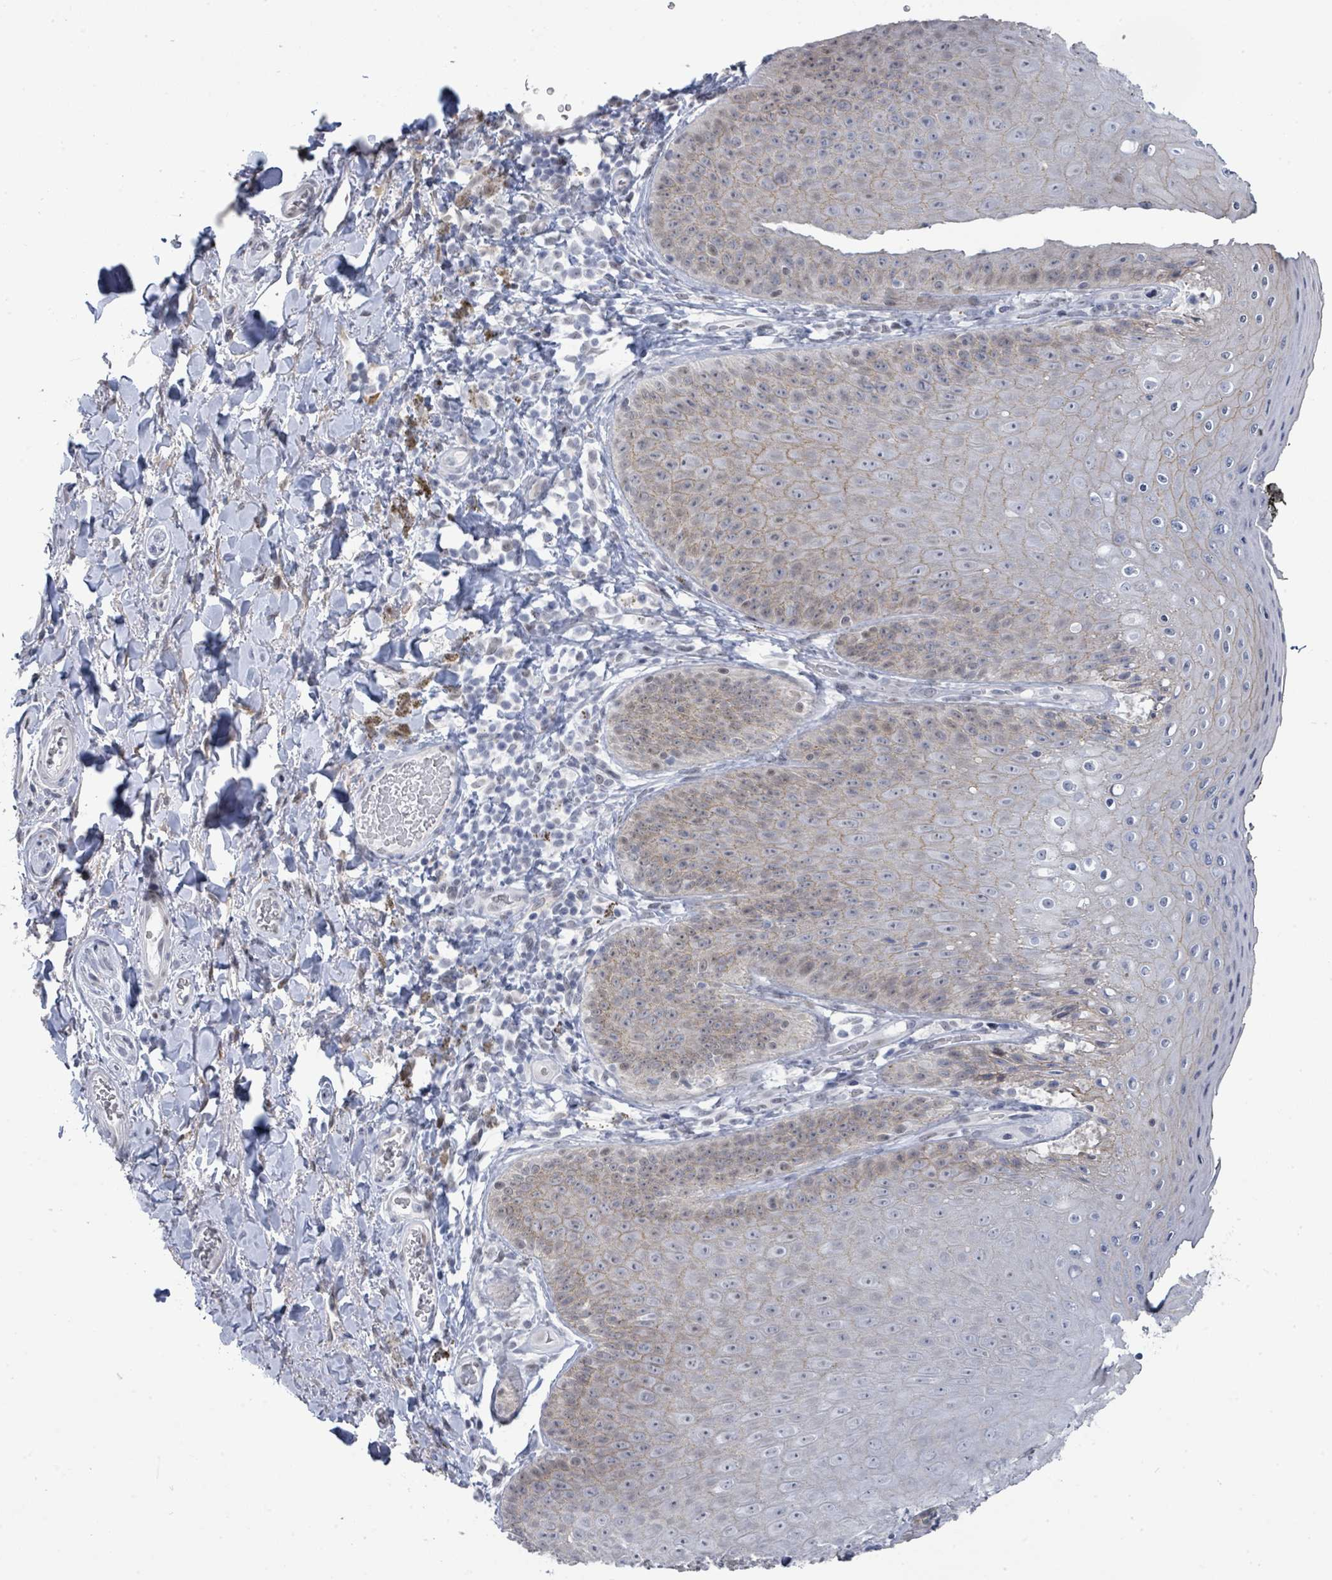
{"staining": {"intensity": "weak", "quantity": "25%-75%", "location": "cytoplasmic/membranous"}, "tissue": "skin", "cell_type": "Epidermal cells", "image_type": "normal", "snomed": [{"axis": "morphology", "description": "Normal tissue, NOS"}, {"axis": "topography", "description": "Anal"}, {"axis": "topography", "description": "Peripheral nerve tissue"}], "caption": "Skin stained with DAB (3,3'-diaminobenzidine) immunohistochemistry exhibits low levels of weak cytoplasmic/membranous staining in approximately 25%-75% of epidermal cells.", "gene": "CT45A10", "patient": {"sex": "male", "age": 53}}